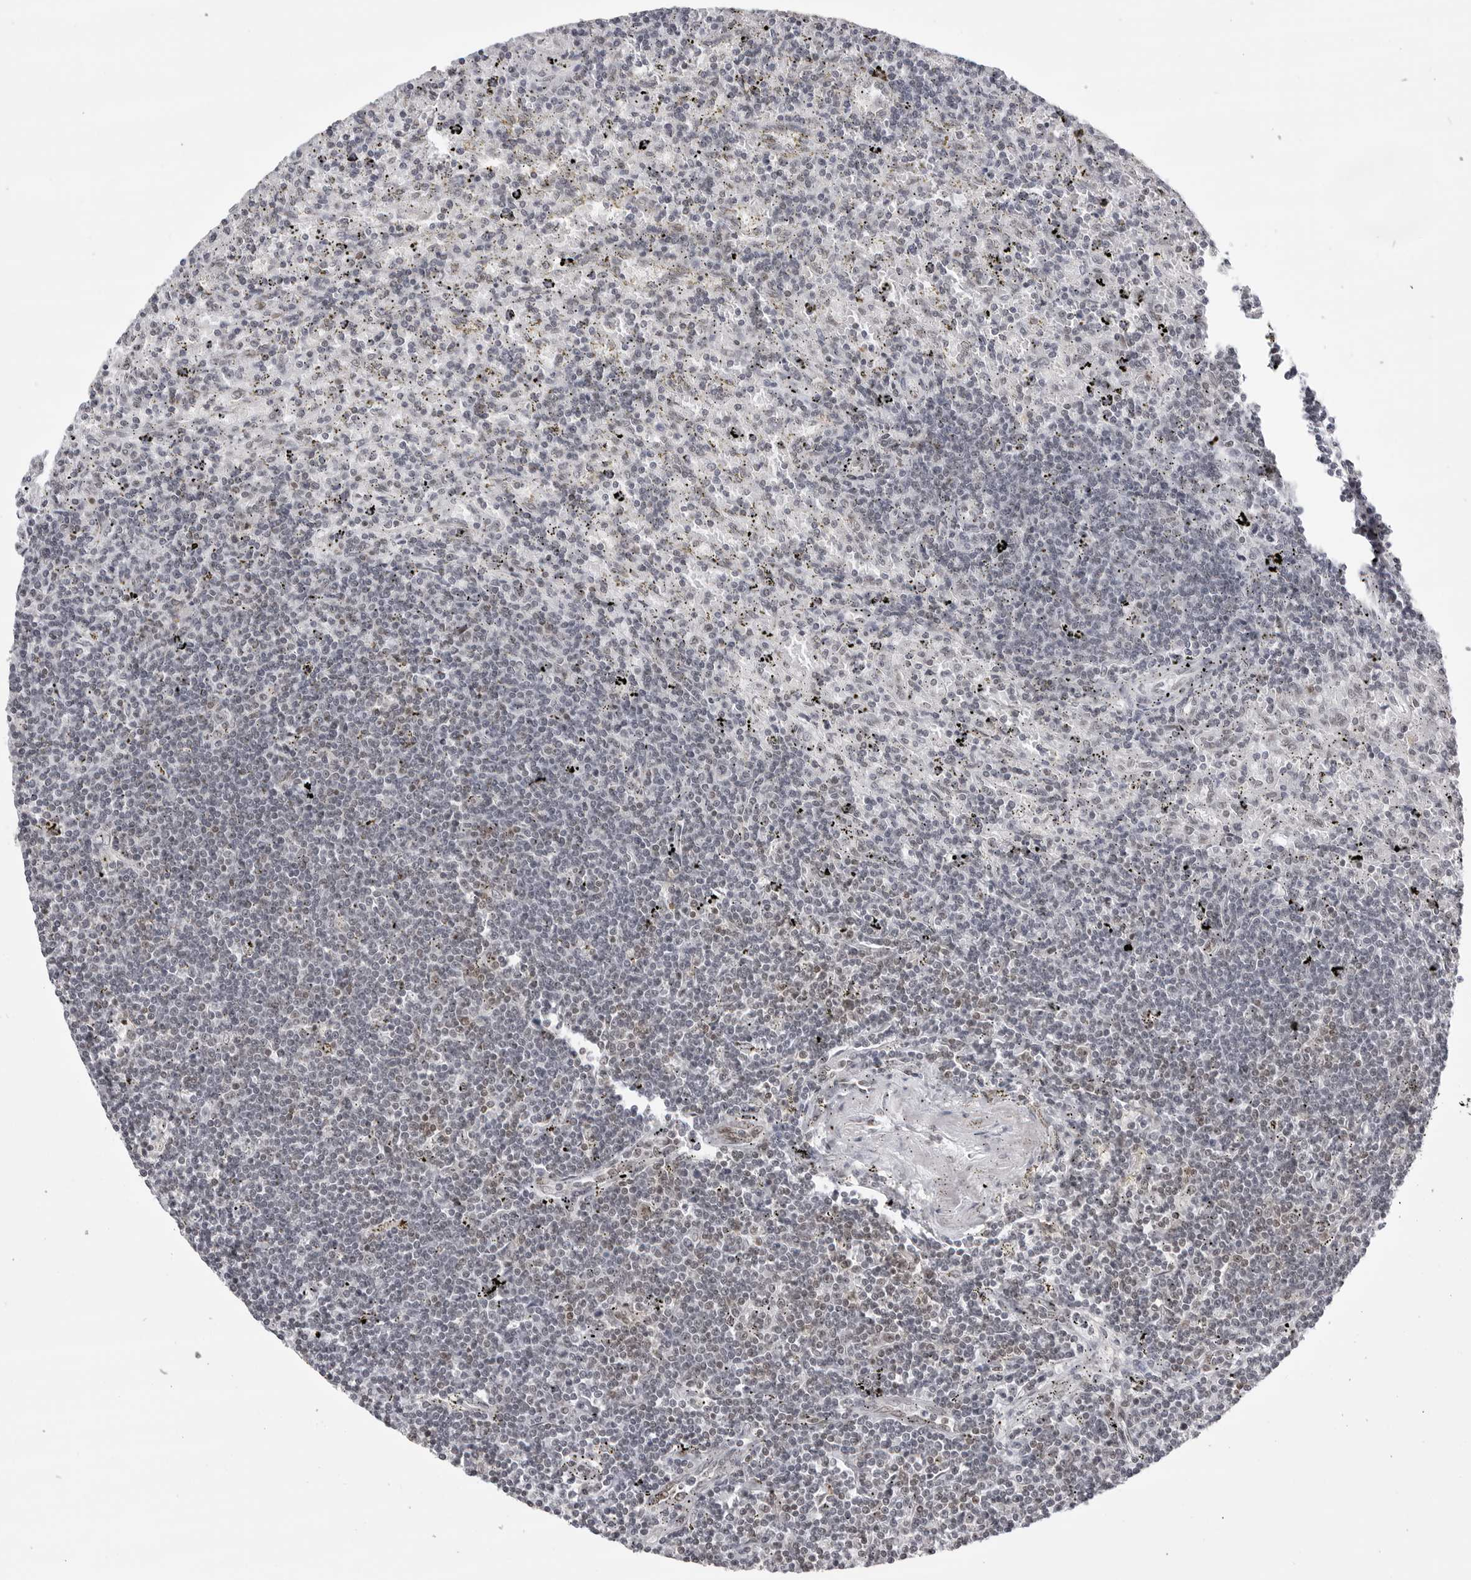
{"staining": {"intensity": "negative", "quantity": "none", "location": "none"}, "tissue": "lymphoma", "cell_type": "Tumor cells", "image_type": "cancer", "snomed": [{"axis": "morphology", "description": "Malignant lymphoma, non-Hodgkin's type, Low grade"}, {"axis": "topography", "description": "Spleen"}], "caption": "Lymphoma stained for a protein using immunohistochemistry reveals no expression tumor cells.", "gene": "WRAP53", "patient": {"sex": "male", "age": 76}}